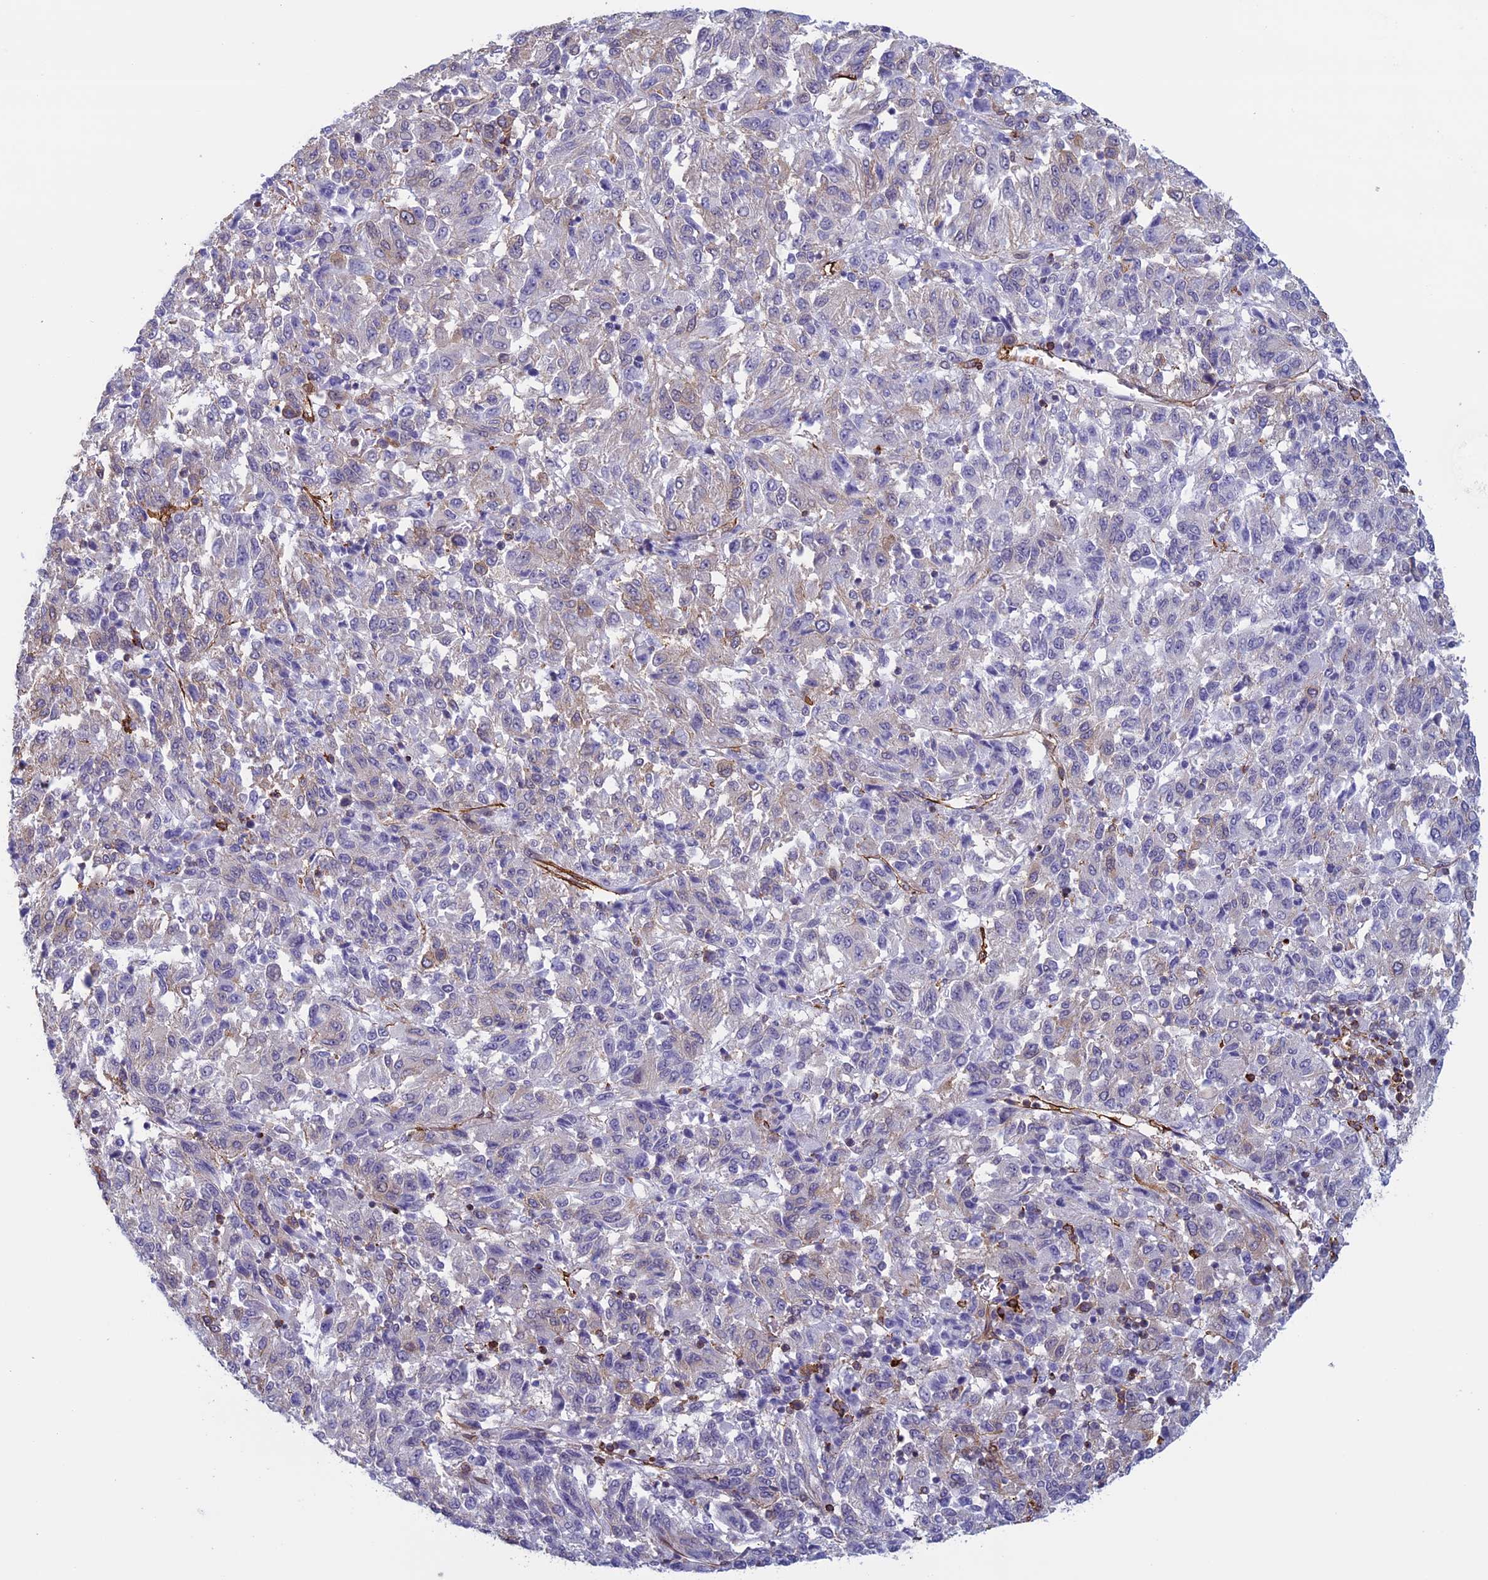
{"staining": {"intensity": "negative", "quantity": "none", "location": "none"}, "tissue": "melanoma", "cell_type": "Tumor cells", "image_type": "cancer", "snomed": [{"axis": "morphology", "description": "Malignant melanoma, Metastatic site"}, {"axis": "topography", "description": "Lung"}], "caption": "An image of human malignant melanoma (metastatic site) is negative for staining in tumor cells.", "gene": "ANGPTL2", "patient": {"sex": "male", "age": 64}}